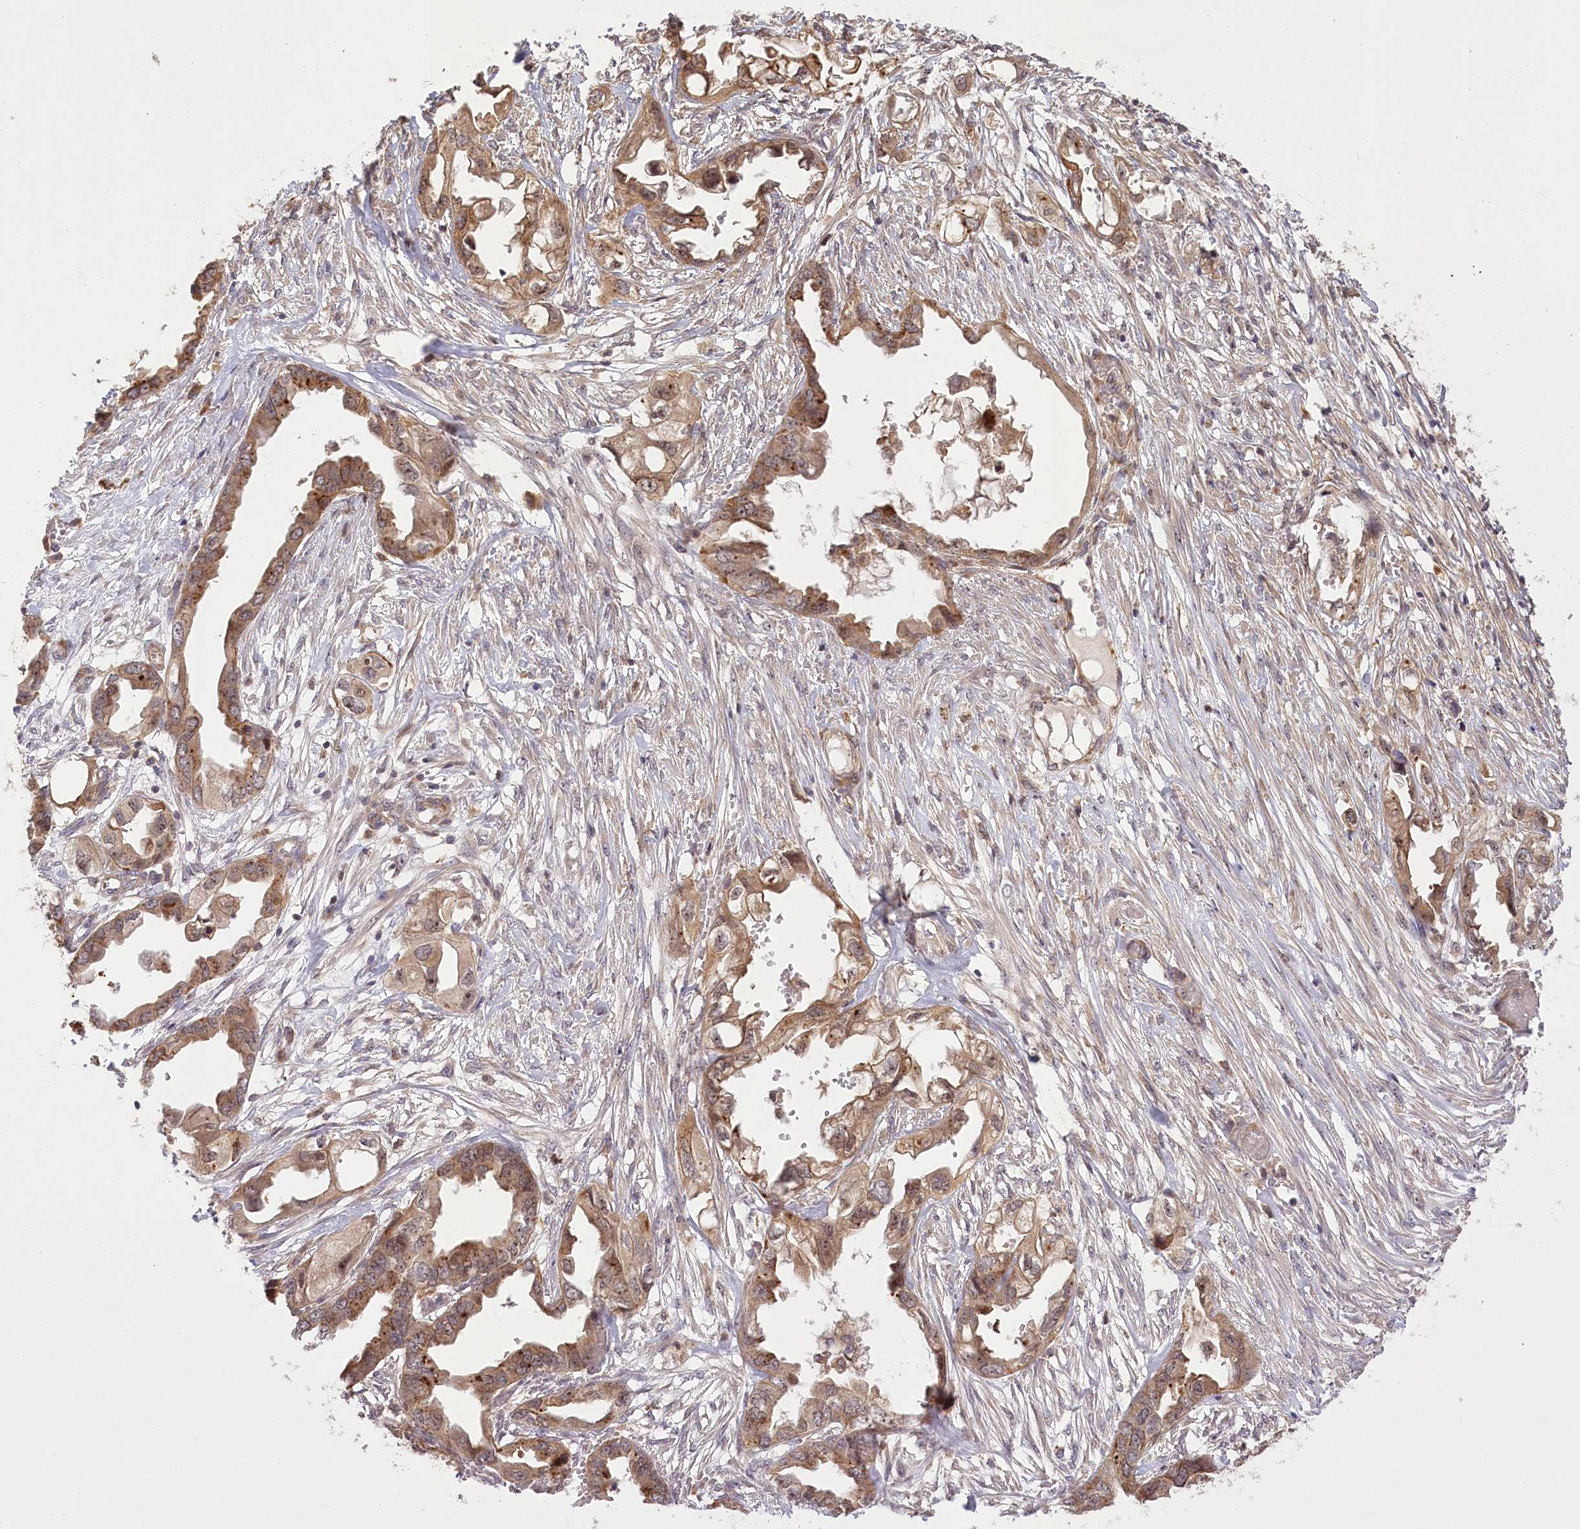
{"staining": {"intensity": "moderate", "quantity": ">75%", "location": "cytoplasmic/membranous,nuclear"}, "tissue": "endometrial cancer", "cell_type": "Tumor cells", "image_type": "cancer", "snomed": [{"axis": "morphology", "description": "Adenocarcinoma, NOS"}, {"axis": "morphology", "description": "Adenocarcinoma, metastatic, NOS"}, {"axis": "topography", "description": "Adipose tissue"}, {"axis": "topography", "description": "Endometrium"}], "caption": "Brown immunohistochemical staining in endometrial cancer (adenocarcinoma) shows moderate cytoplasmic/membranous and nuclear expression in about >75% of tumor cells.", "gene": "SERGEF", "patient": {"sex": "female", "age": 67}}